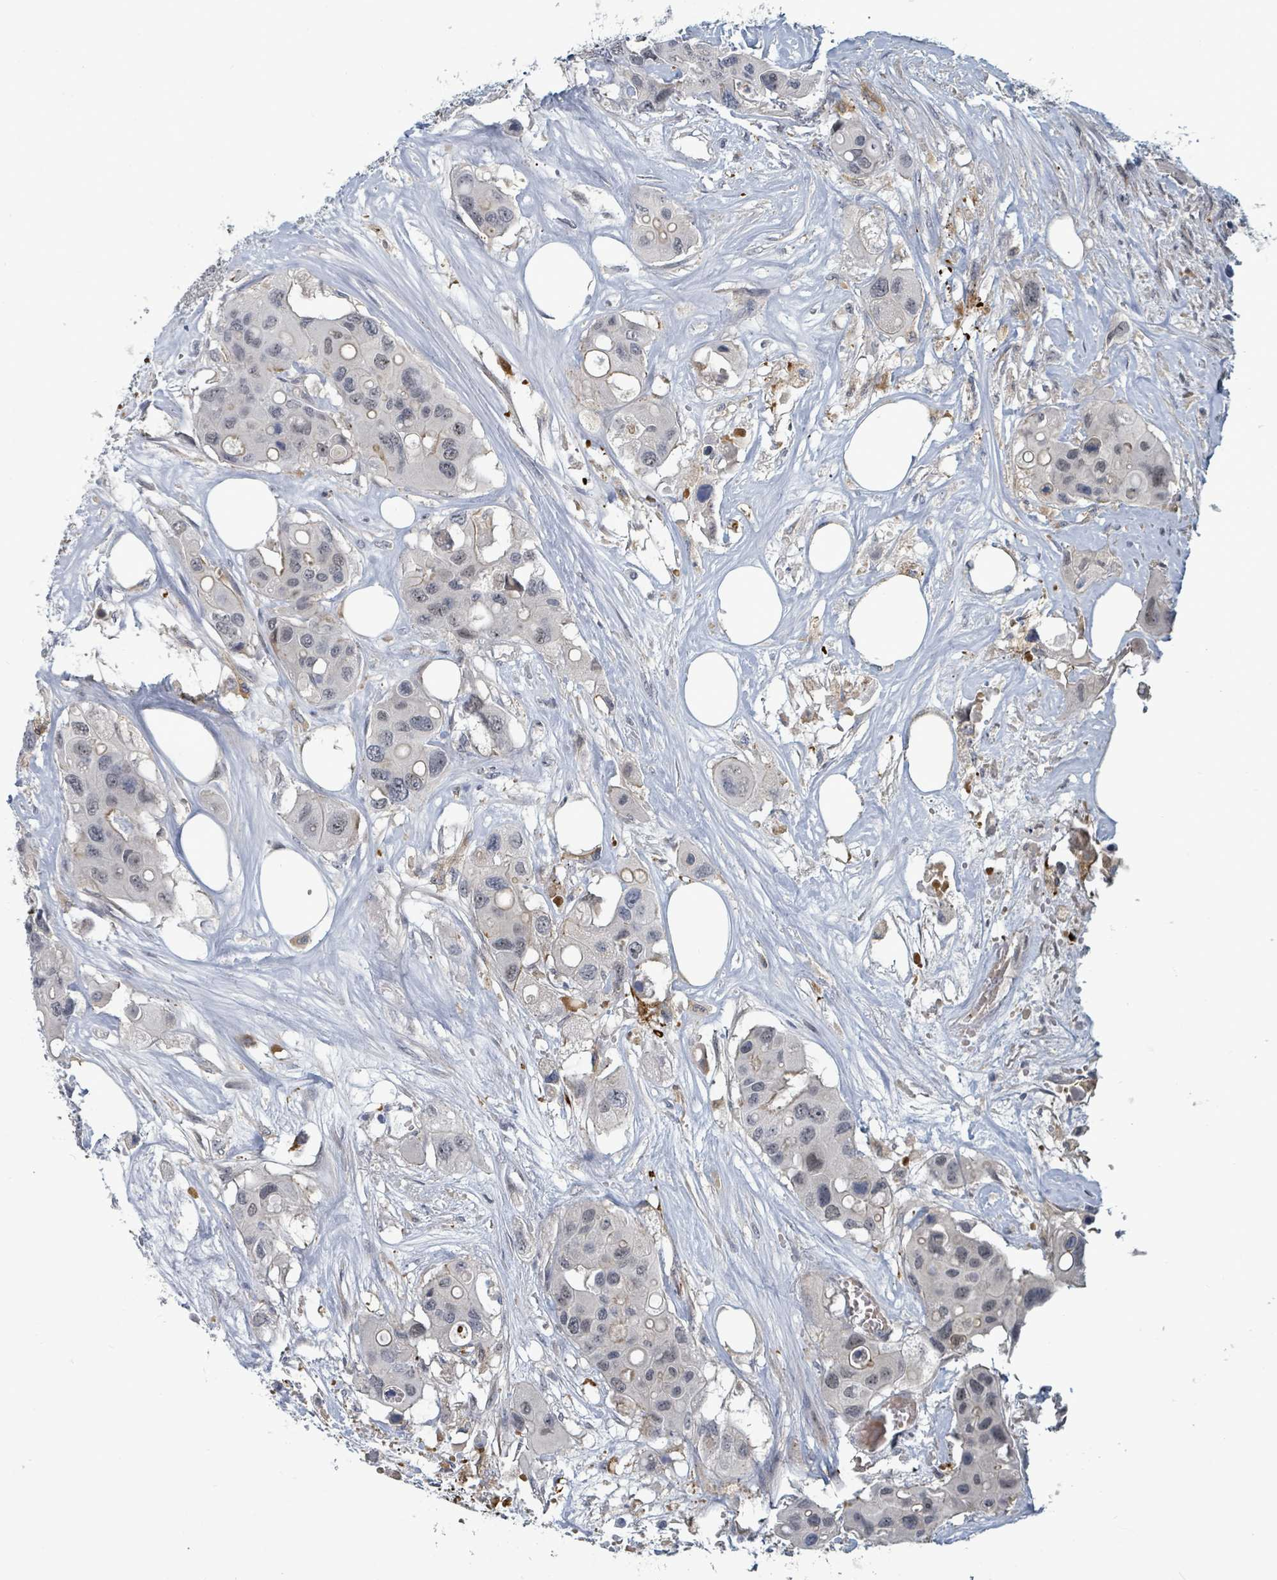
{"staining": {"intensity": "negative", "quantity": "none", "location": "none"}, "tissue": "colorectal cancer", "cell_type": "Tumor cells", "image_type": "cancer", "snomed": [{"axis": "morphology", "description": "Adenocarcinoma, NOS"}, {"axis": "topography", "description": "Colon"}], "caption": "IHC micrograph of human colorectal cancer stained for a protein (brown), which exhibits no positivity in tumor cells. (DAB immunohistochemistry, high magnification).", "gene": "TRDMT1", "patient": {"sex": "male", "age": 77}}